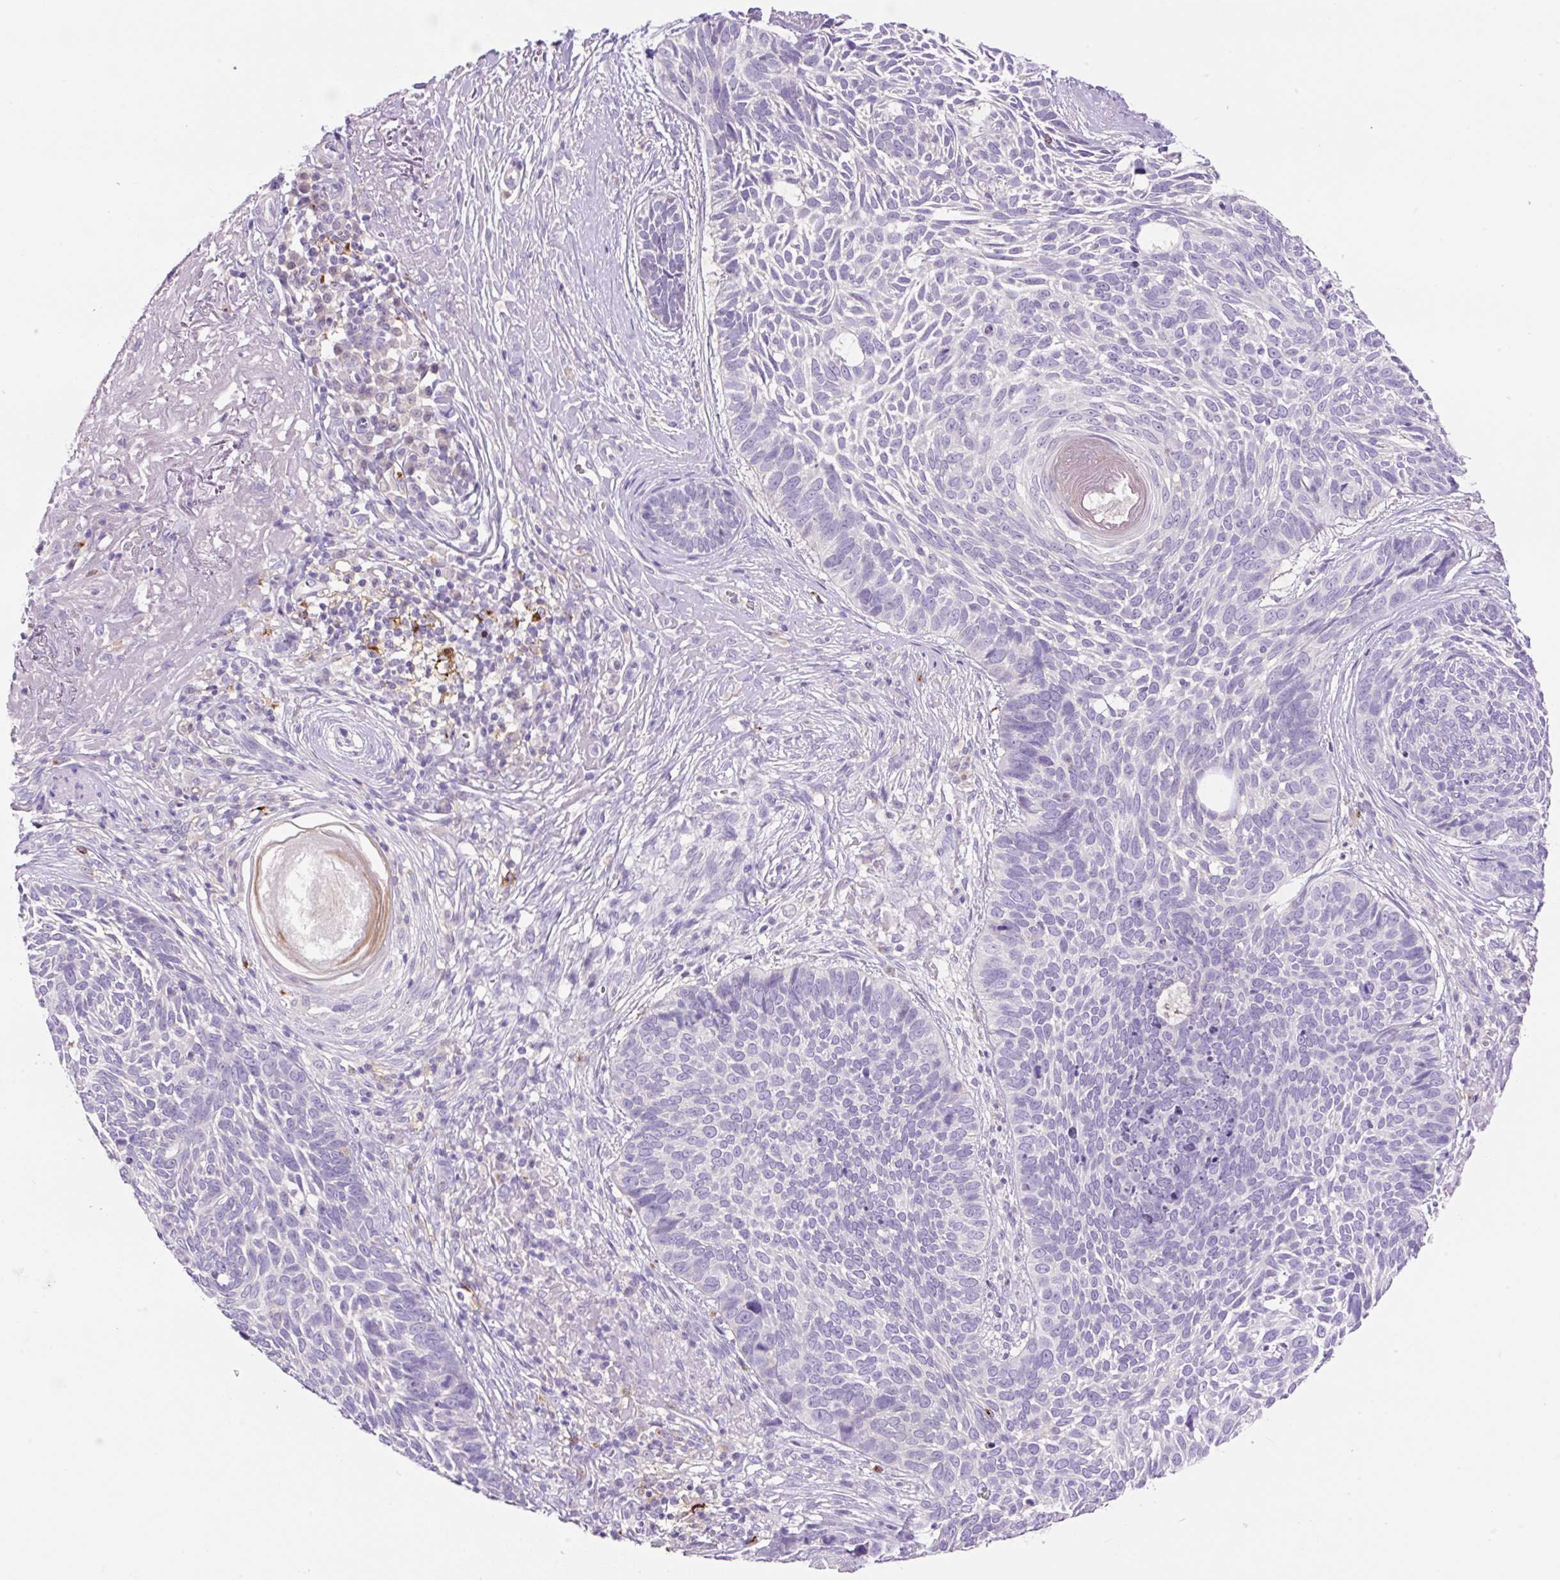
{"staining": {"intensity": "negative", "quantity": "none", "location": "none"}, "tissue": "skin cancer", "cell_type": "Tumor cells", "image_type": "cancer", "snomed": [{"axis": "morphology", "description": "Basal cell carcinoma"}, {"axis": "topography", "description": "Skin"}, {"axis": "topography", "description": "Skin of face"}], "caption": "Tumor cells are negative for protein expression in human basal cell carcinoma (skin). The staining is performed using DAB brown chromogen with nuclei counter-stained in using hematoxylin.", "gene": "TDRD15", "patient": {"sex": "female", "age": 95}}